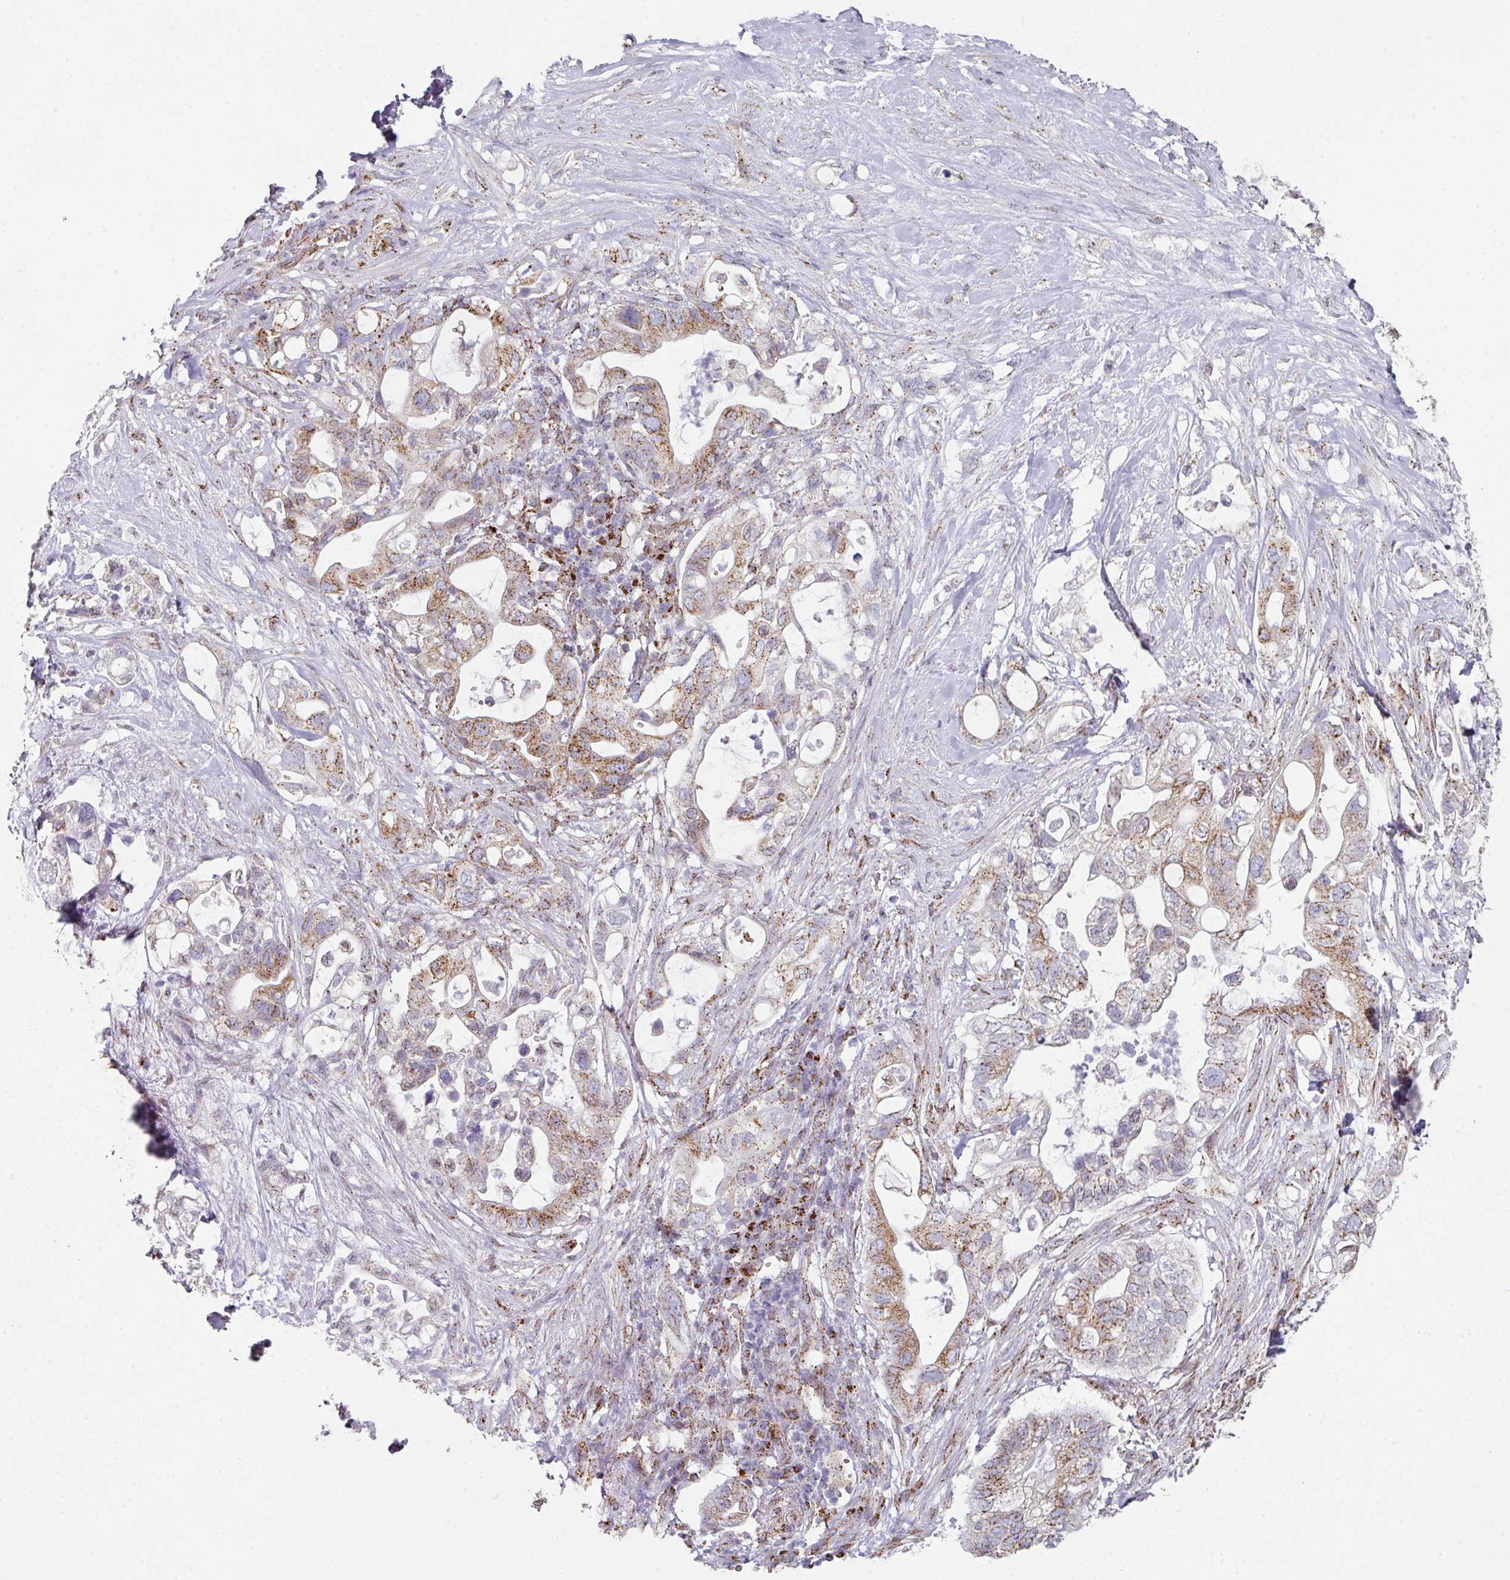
{"staining": {"intensity": "moderate", "quantity": ">75%", "location": "cytoplasmic/membranous"}, "tissue": "pancreatic cancer", "cell_type": "Tumor cells", "image_type": "cancer", "snomed": [{"axis": "morphology", "description": "Adenocarcinoma, NOS"}, {"axis": "topography", "description": "Pancreas"}], "caption": "A brown stain labels moderate cytoplasmic/membranous expression of a protein in pancreatic cancer (adenocarcinoma) tumor cells.", "gene": "CCDC85B", "patient": {"sex": "female", "age": 72}}